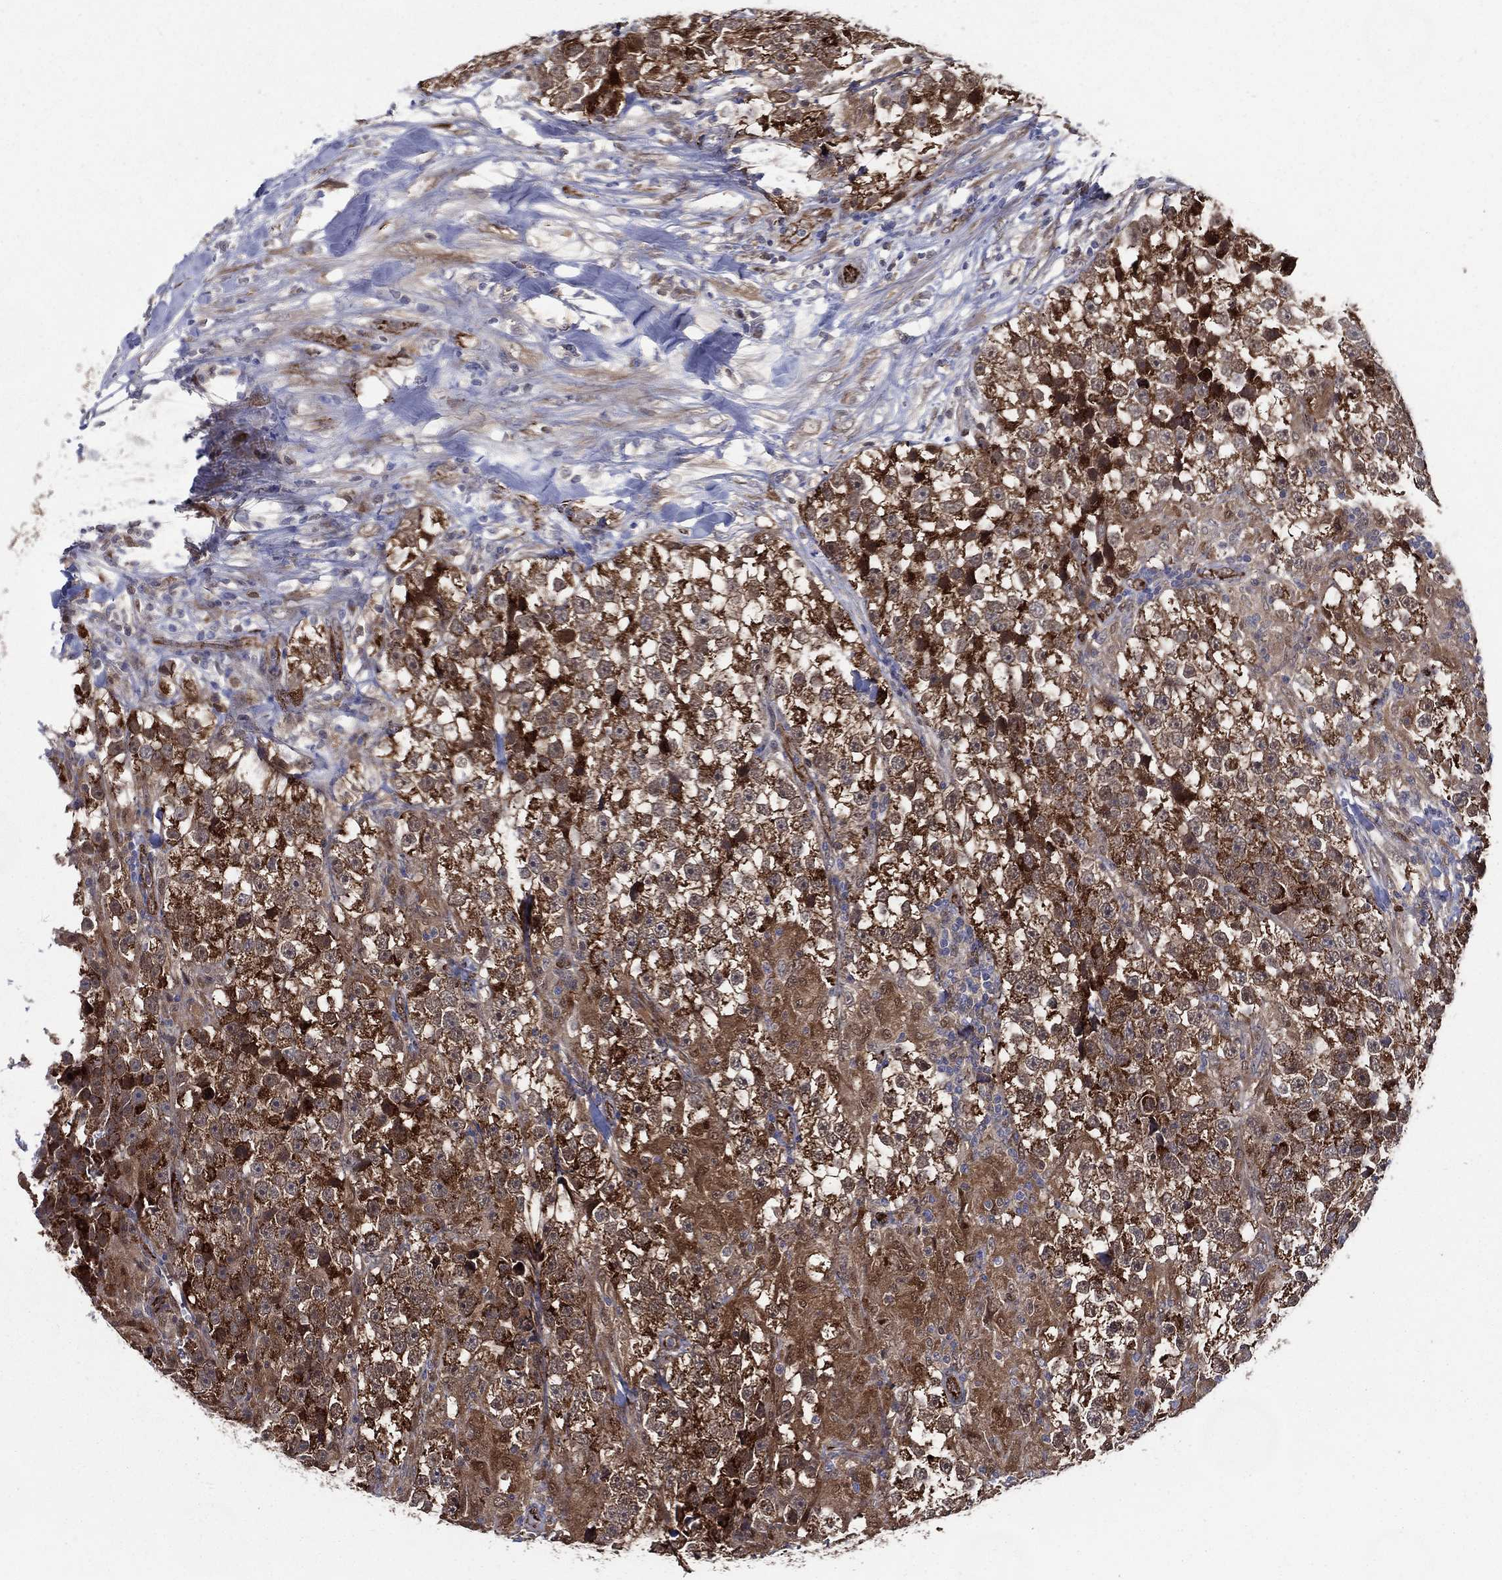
{"staining": {"intensity": "strong", "quantity": ">75%", "location": "cytoplasmic/membranous"}, "tissue": "testis cancer", "cell_type": "Tumor cells", "image_type": "cancer", "snomed": [{"axis": "morphology", "description": "Seminoma, NOS"}, {"axis": "topography", "description": "Testis"}], "caption": "The micrograph demonstrates immunohistochemical staining of seminoma (testis). There is strong cytoplasmic/membranous positivity is appreciated in approximately >75% of tumor cells. The protein of interest is stained brown, and the nuclei are stained in blue (DAB IHC with brightfield microscopy, high magnification).", "gene": "ARHGAP11A", "patient": {"sex": "male", "age": 46}}